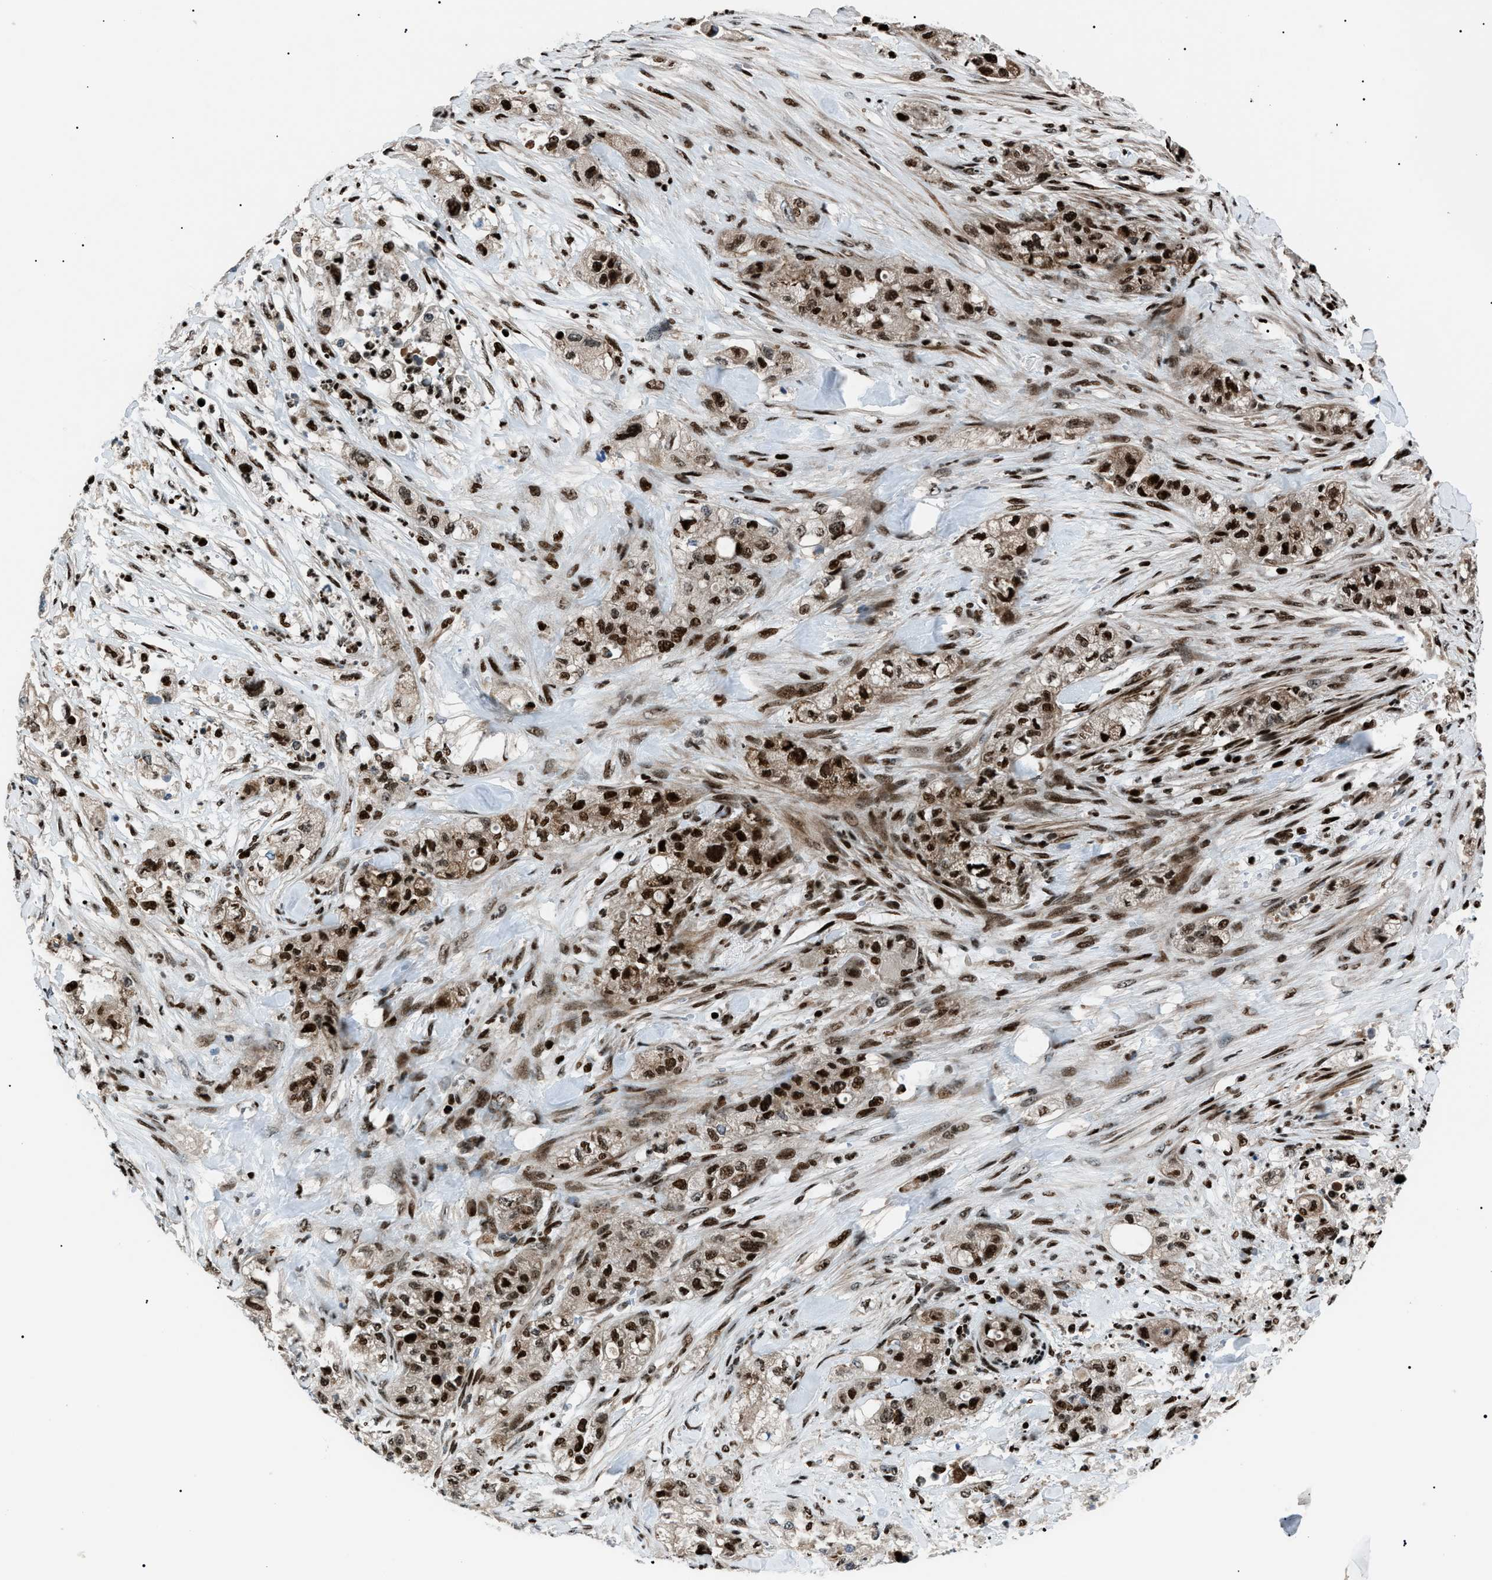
{"staining": {"intensity": "strong", "quantity": ">75%", "location": "nuclear"}, "tissue": "pancreatic cancer", "cell_type": "Tumor cells", "image_type": "cancer", "snomed": [{"axis": "morphology", "description": "Adenocarcinoma, NOS"}, {"axis": "topography", "description": "Pancreas"}], "caption": "IHC photomicrograph of pancreatic cancer (adenocarcinoma) stained for a protein (brown), which demonstrates high levels of strong nuclear staining in about >75% of tumor cells.", "gene": "PRKX", "patient": {"sex": "female", "age": 78}}